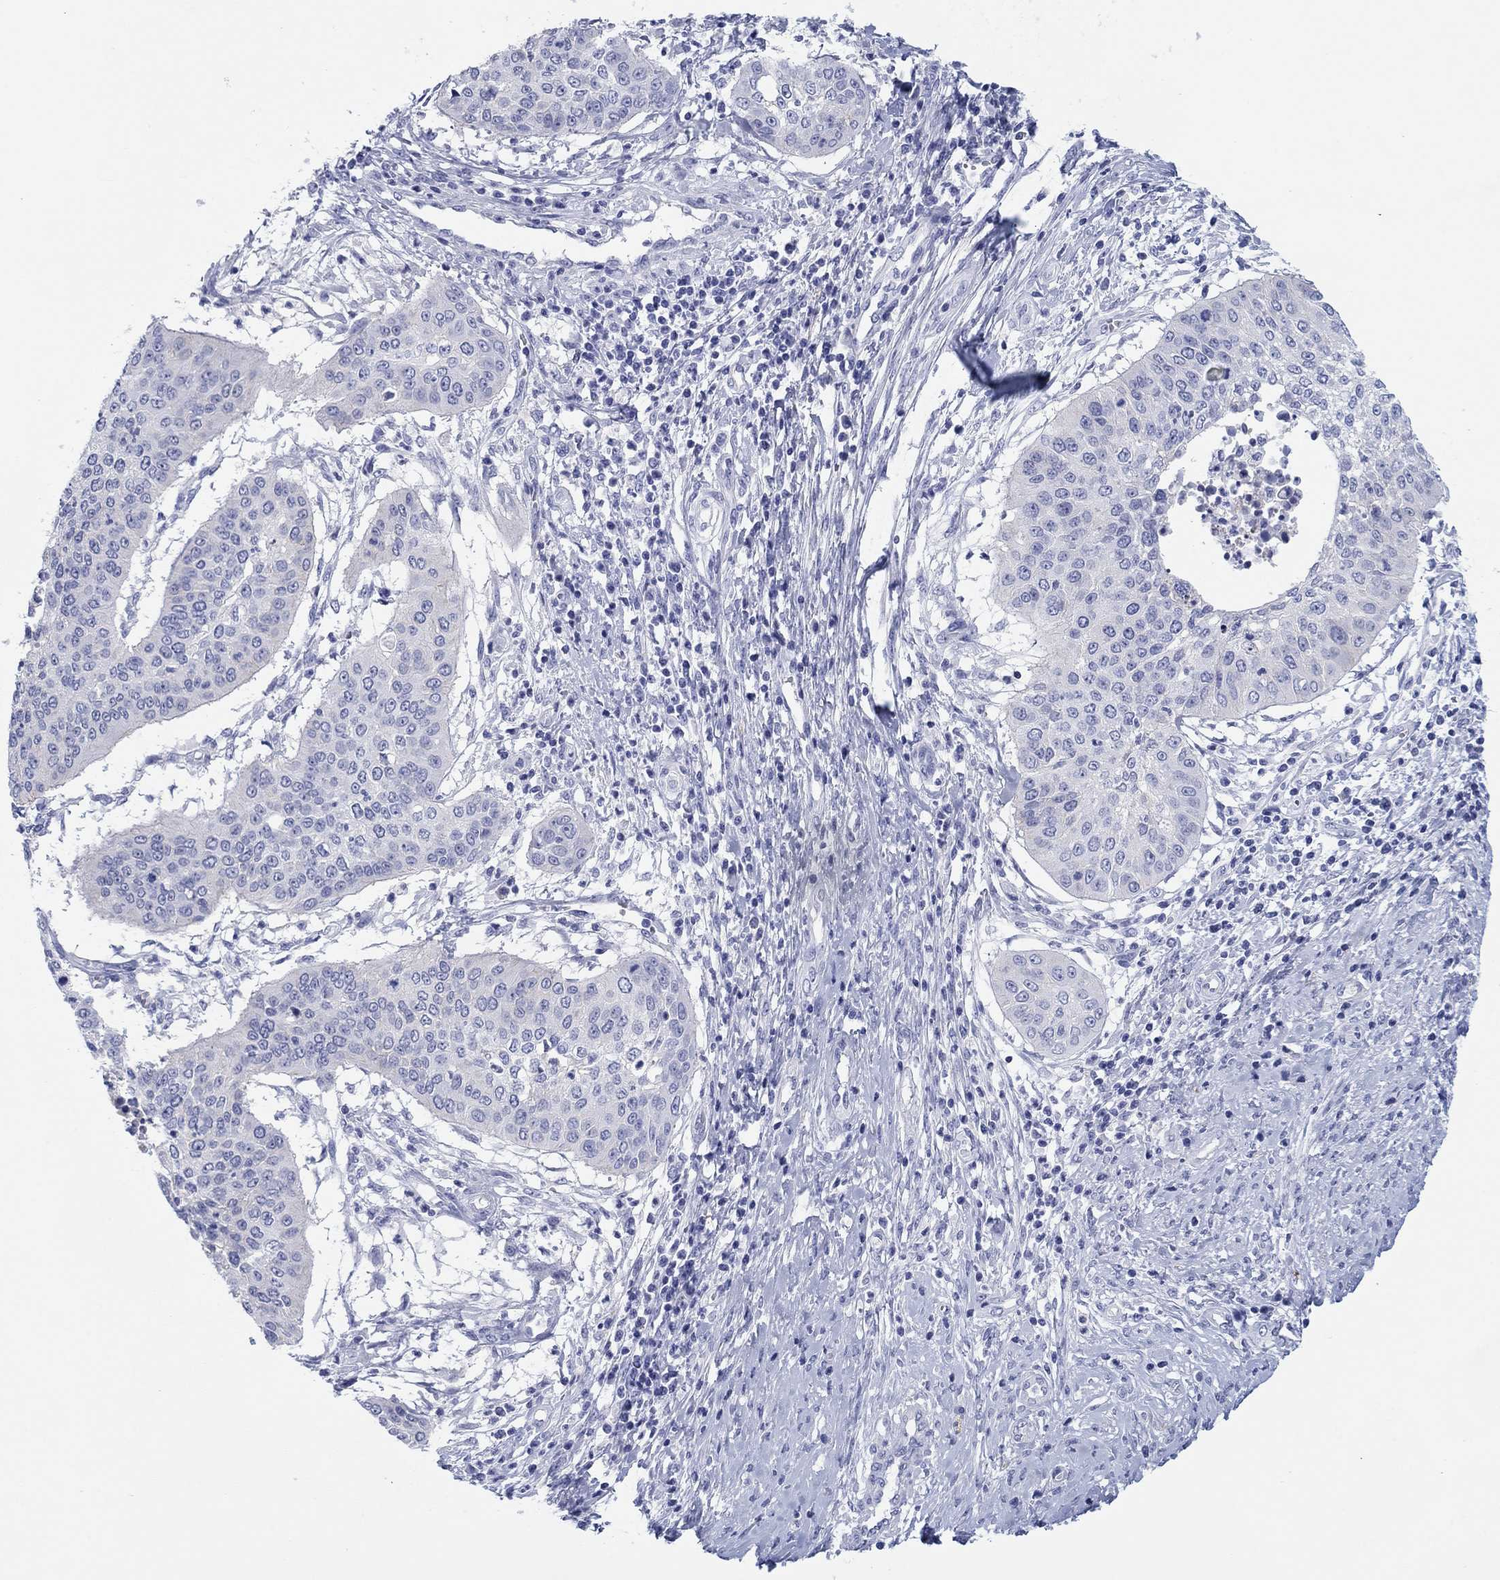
{"staining": {"intensity": "negative", "quantity": "none", "location": "none"}, "tissue": "cervical cancer", "cell_type": "Tumor cells", "image_type": "cancer", "snomed": [{"axis": "morphology", "description": "Normal tissue, NOS"}, {"axis": "morphology", "description": "Squamous cell carcinoma, NOS"}, {"axis": "topography", "description": "Cervix"}], "caption": "This is an immunohistochemistry (IHC) micrograph of human cervical cancer (squamous cell carcinoma). There is no positivity in tumor cells.", "gene": "ATP1B1", "patient": {"sex": "female", "age": 39}}